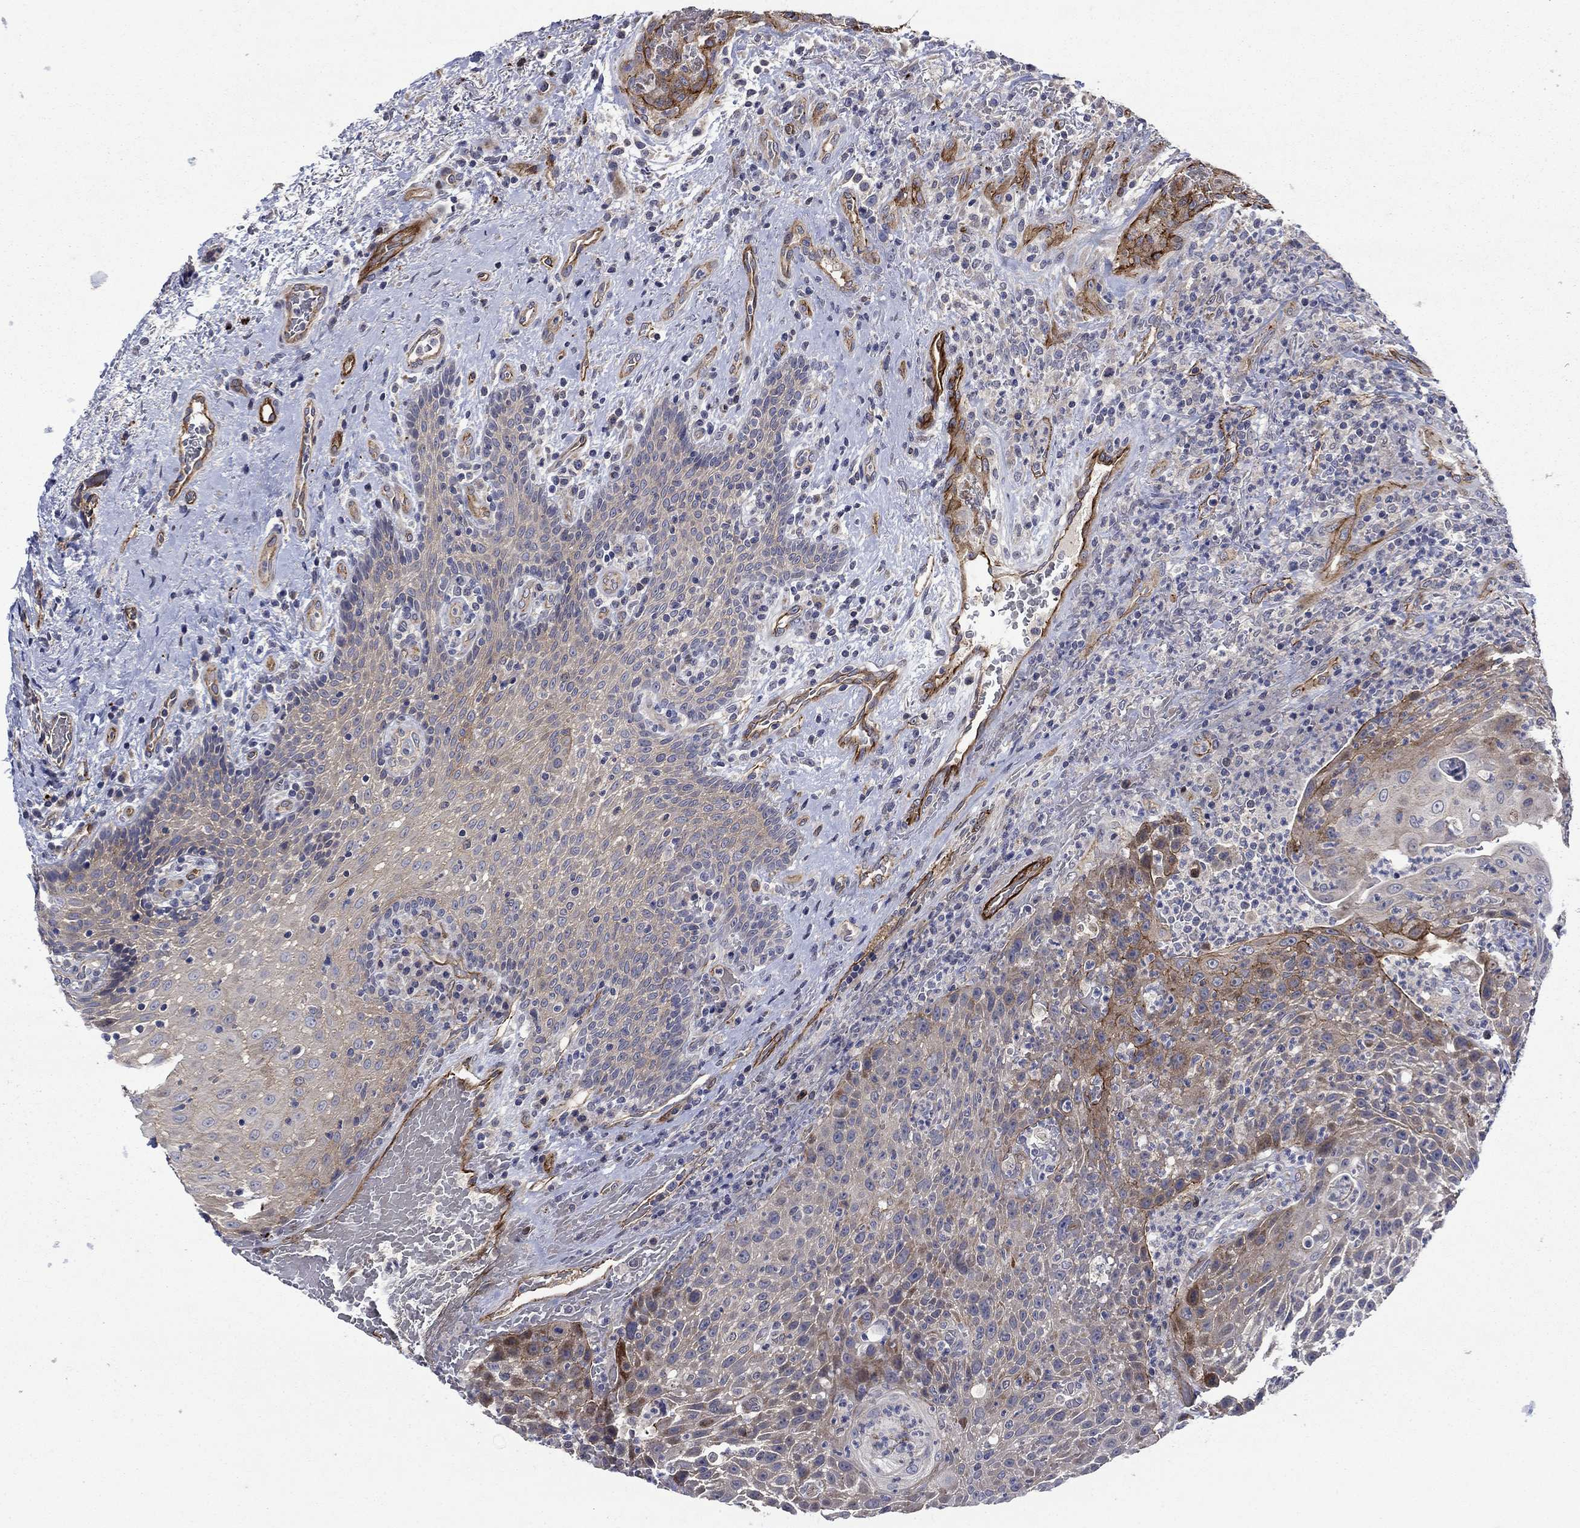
{"staining": {"intensity": "strong", "quantity": "<25%", "location": "cytoplasmic/membranous"}, "tissue": "head and neck cancer", "cell_type": "Tumor cells", "image_type": "cancer", "snomed": [{"axis": "morphology", "description": "Squamous cell carcinoma, NOS"}, {"axis": "topography", "description": "Head-Neck"}], "caption": "There is medium levels of strong cytoplasmic/membranous staining in tumor cells of squamous cell carcinoma (head and neck), as demonstrated by immunohistochemical staining (brown color).", "gene": "SLC7A1", "patient": {"sex": "male", "age": 69}}